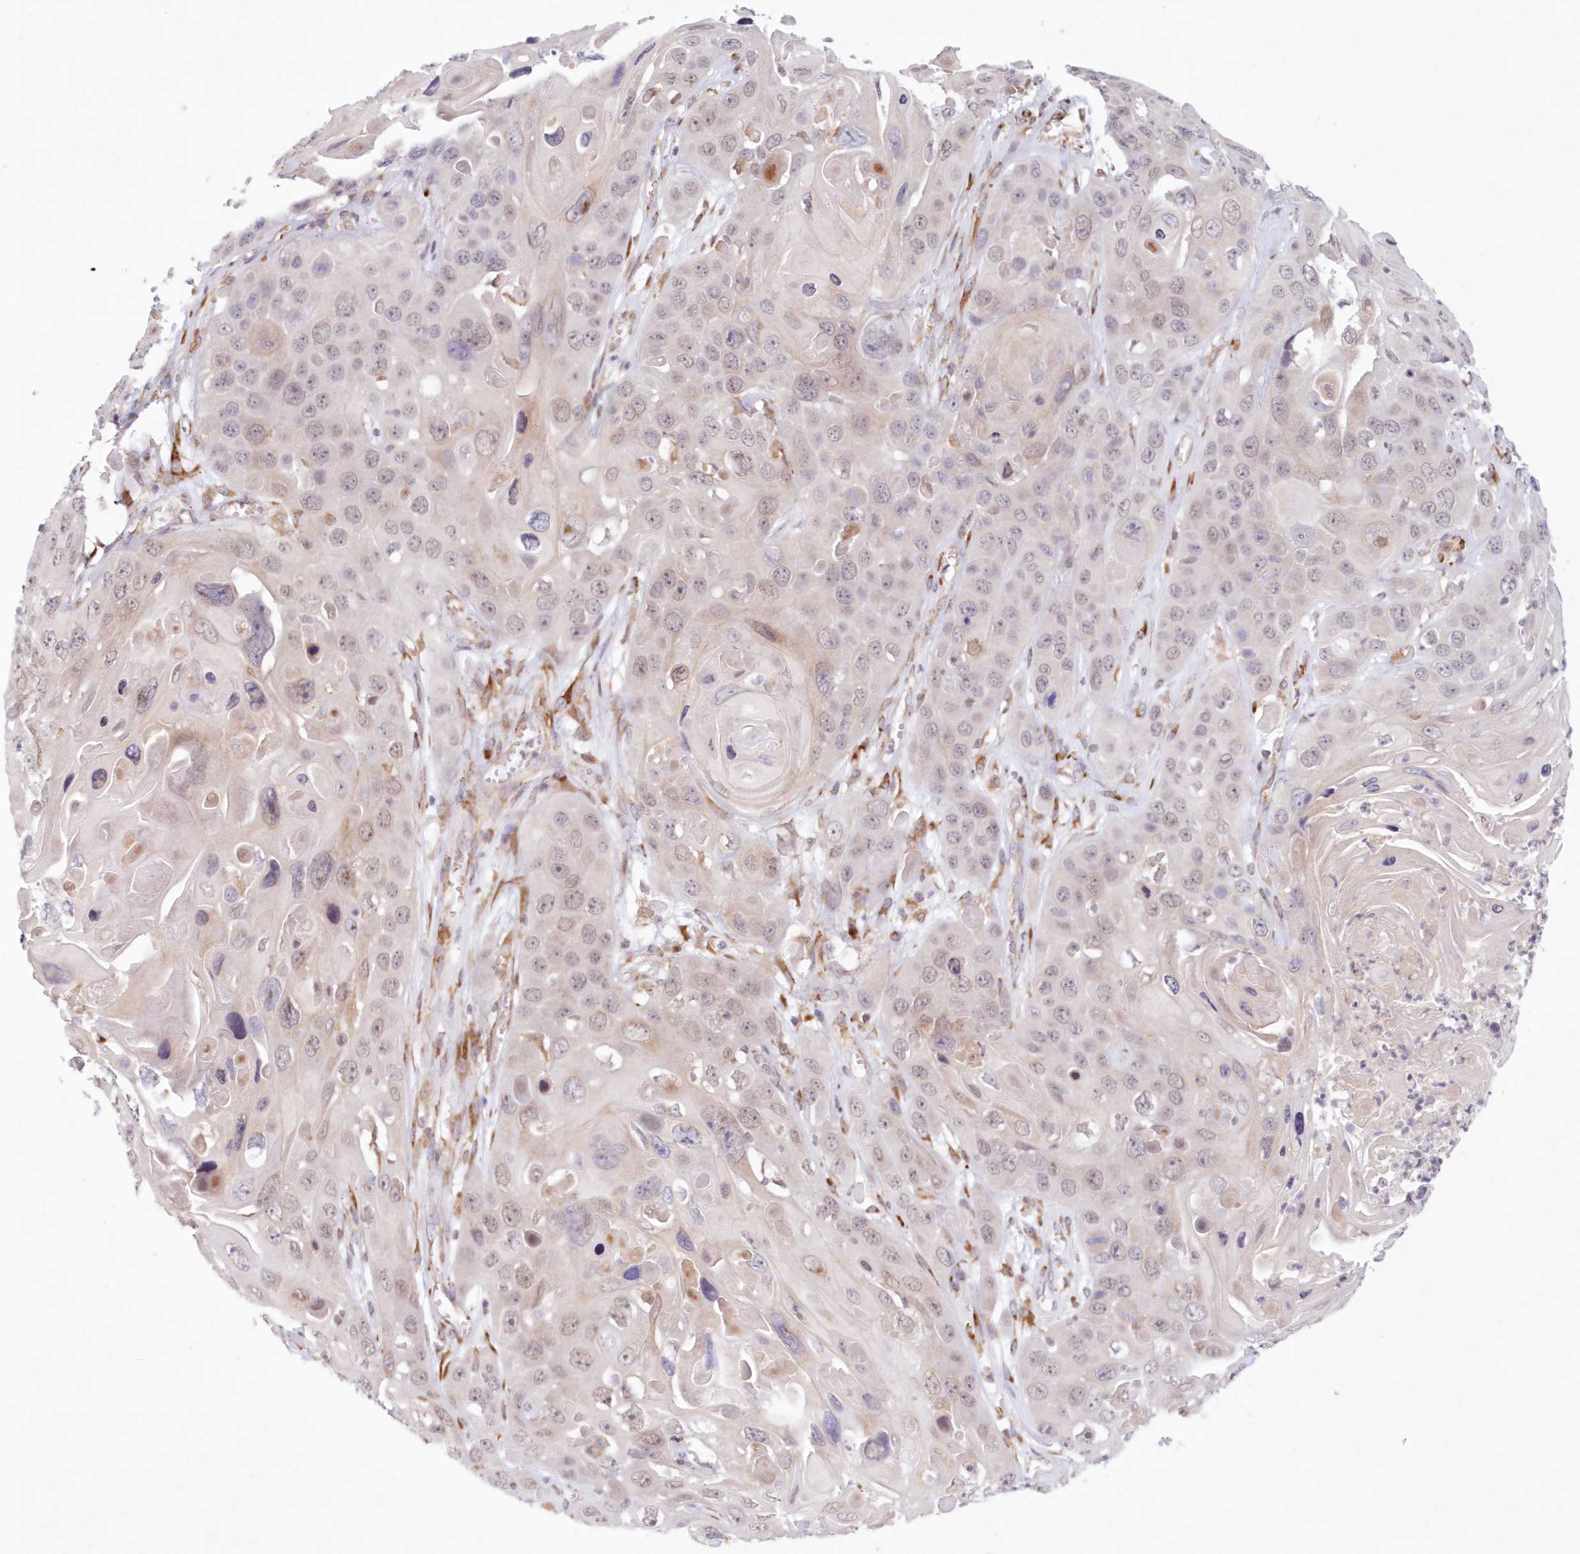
{"staining": {"intensity": "negative", "quantity": "none", "location": "none"}, "tissue": "skin cancer", "cell_type": "Tumor cells", "image_type": "cancer", "snomed": [{"axis": "morphology", "description": "Squamous cell carcinoma, NOS"}, {"axis": "topography", "description": "Skin"}], "caption": "Immunohistochemistry (IHC) of human squamous cell carcinoma (skin) reveals no staining in tumor cells. Brightfield microscopy of IHC stained with DAB (brown) and hematoxylin (blue), captured at high magnification.", "gene": "PCYOX1L", "patient": {"sex": "male", "age": 55}}